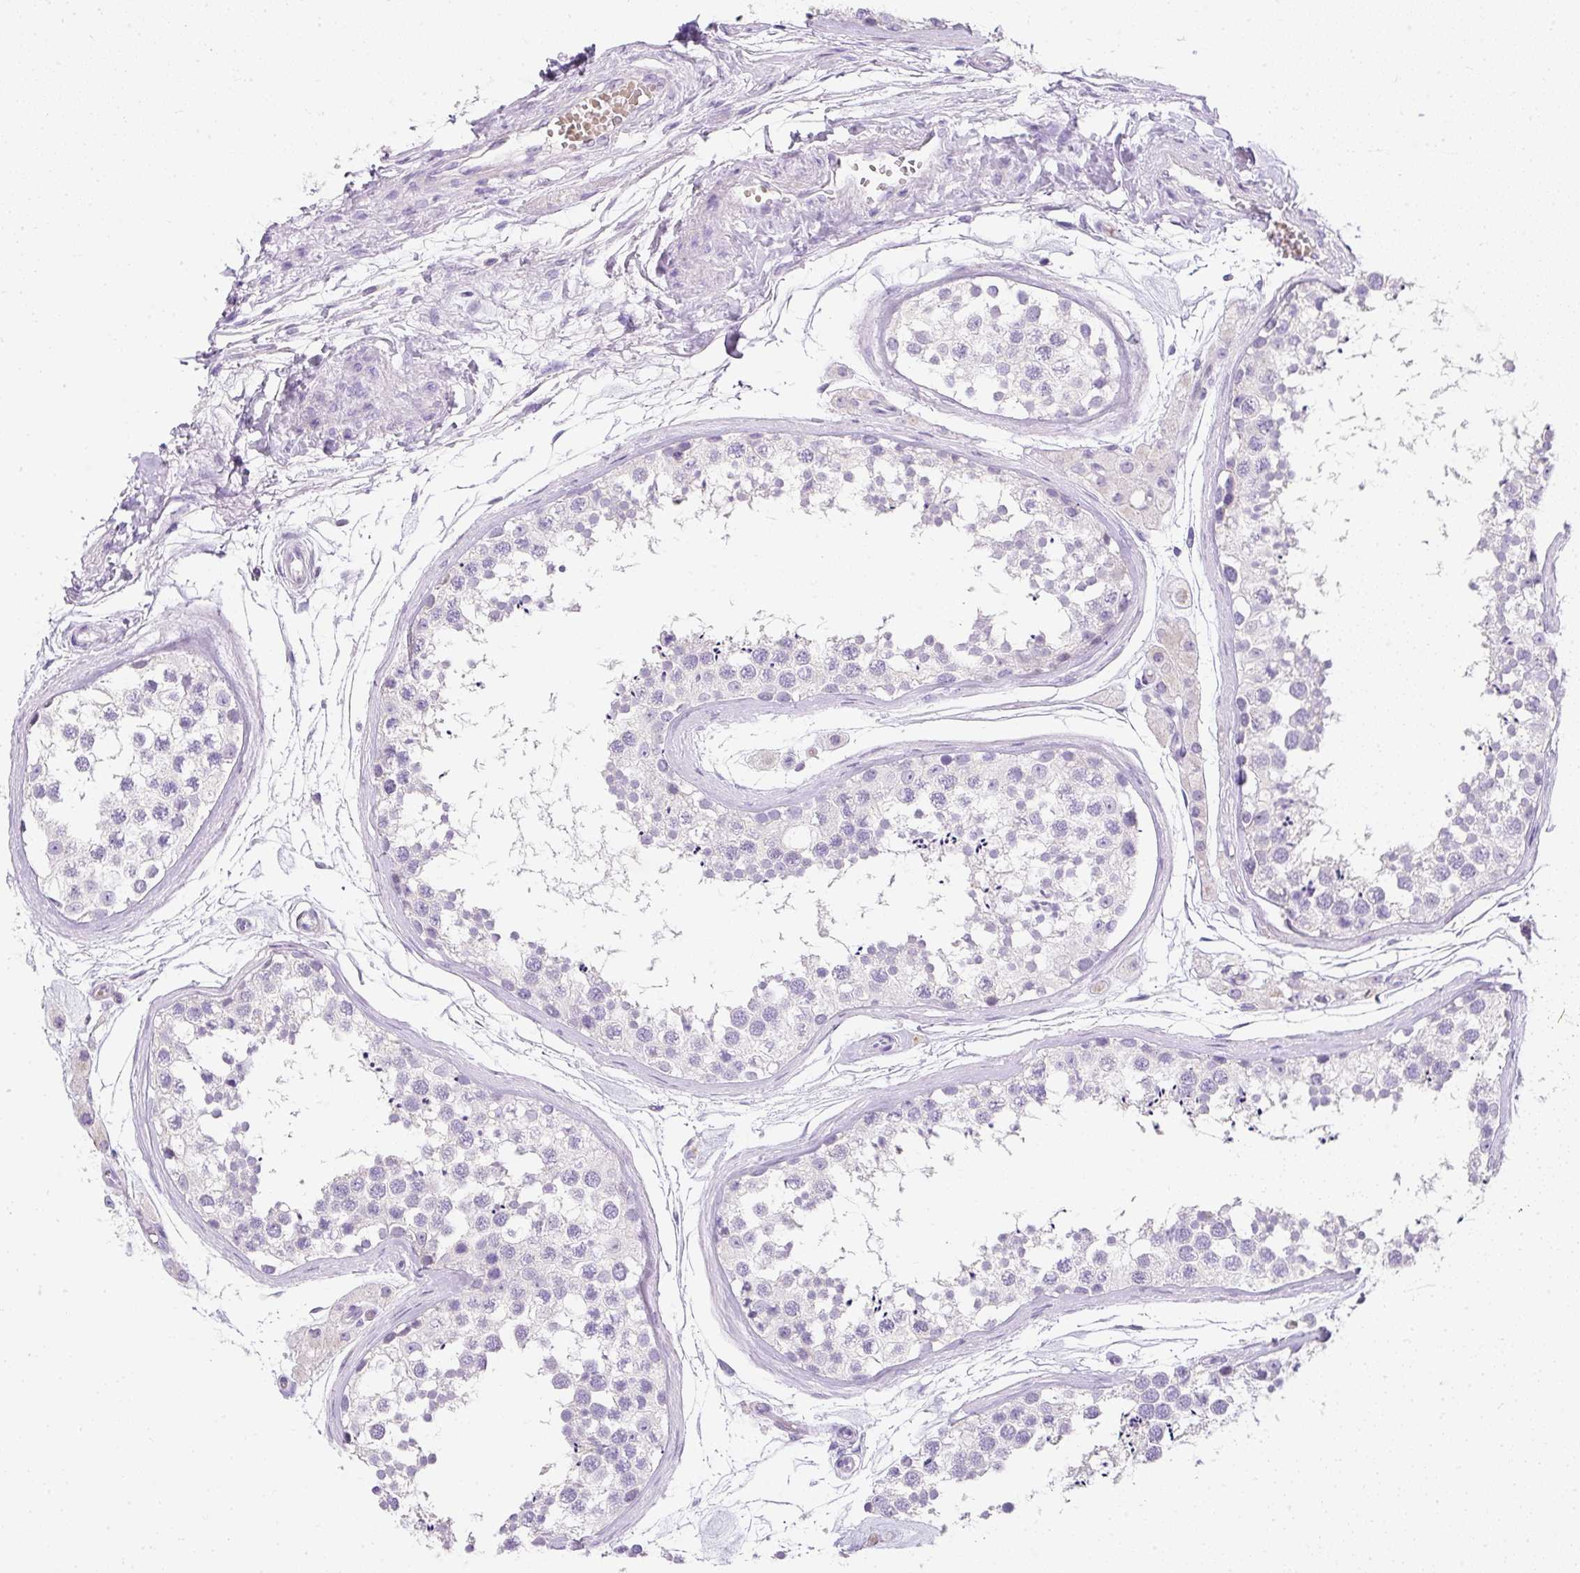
{"staining": {"intensity": "negative", "quantity": "none", "location": "none"}, "tissue": "testis", "cell_type": "Cells in seminiferous ducts", "image_type": "normal", "snomed": [{"axis": "morphology", "description": "Normal tissue, NOS"}, {"axis": "topography", "description": "Testis"}], "caption": "Micrograph shows no protein expression in cells in seminiferous ducts of unremarkable testis. The staining is performed using DAB brown chromogen with nuclei counter-stained in using hematoxylin.", "gene": "DTX4", "patient": {"sex": "male", "age": 56}}